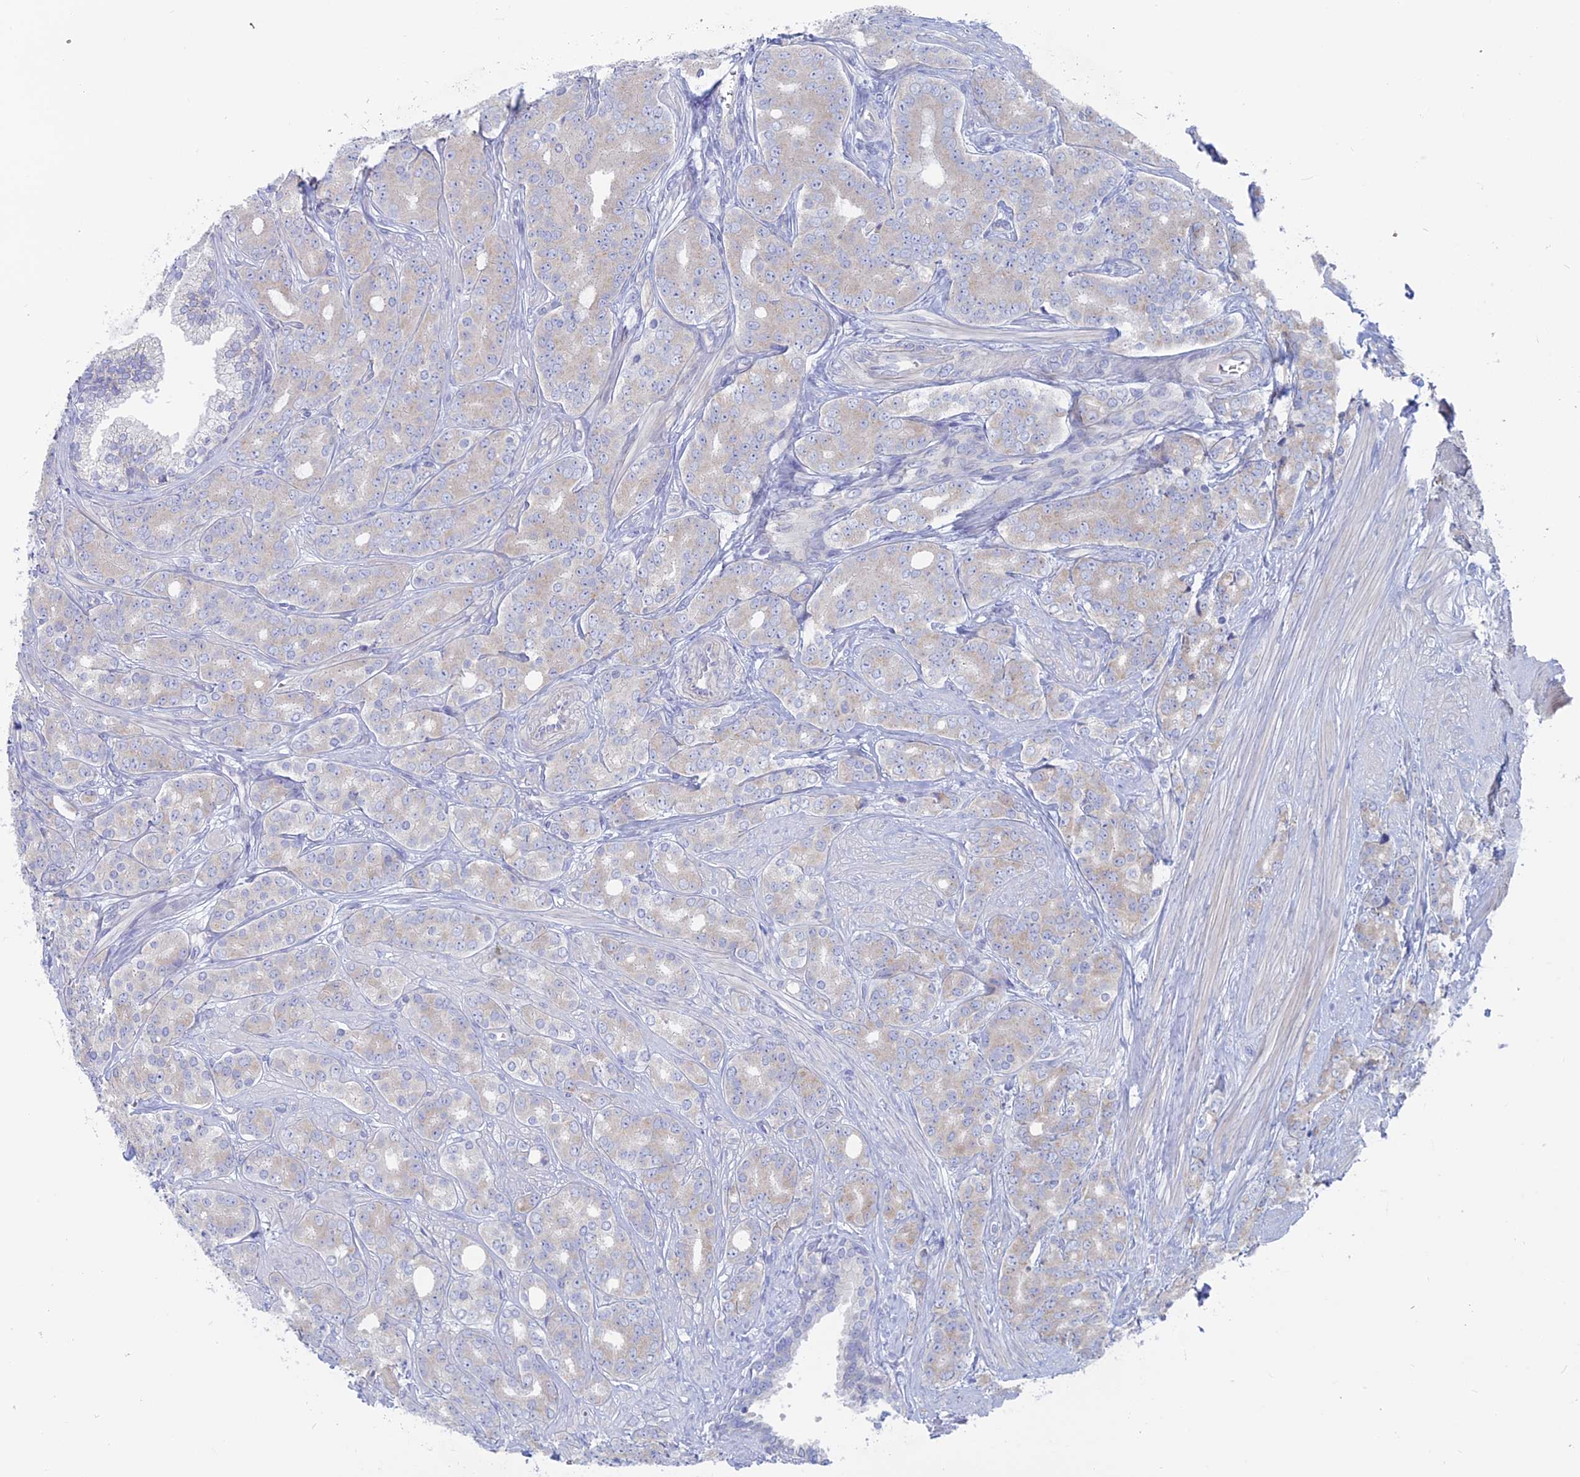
{"staining": {"intensity": "weak", "quantity": "<25%", "location": "cytoplasmic/membranous"}, "tissue": "prostate cancer", "cell_type": "Tumor cells", "image_type": "cancer", "snomed": [{"axis": "morphology", "description": "Adenocarcinoma, High grade"}, {"axis": "topography", "description": "Prostate"}], "caption": "Image shows no protein positivity in tumor cells of prostate cancer (high-grade adenocarcinoma) tissue.", "gene": "TBC1D30", "patient": {"sex": "male", "age": 62}}